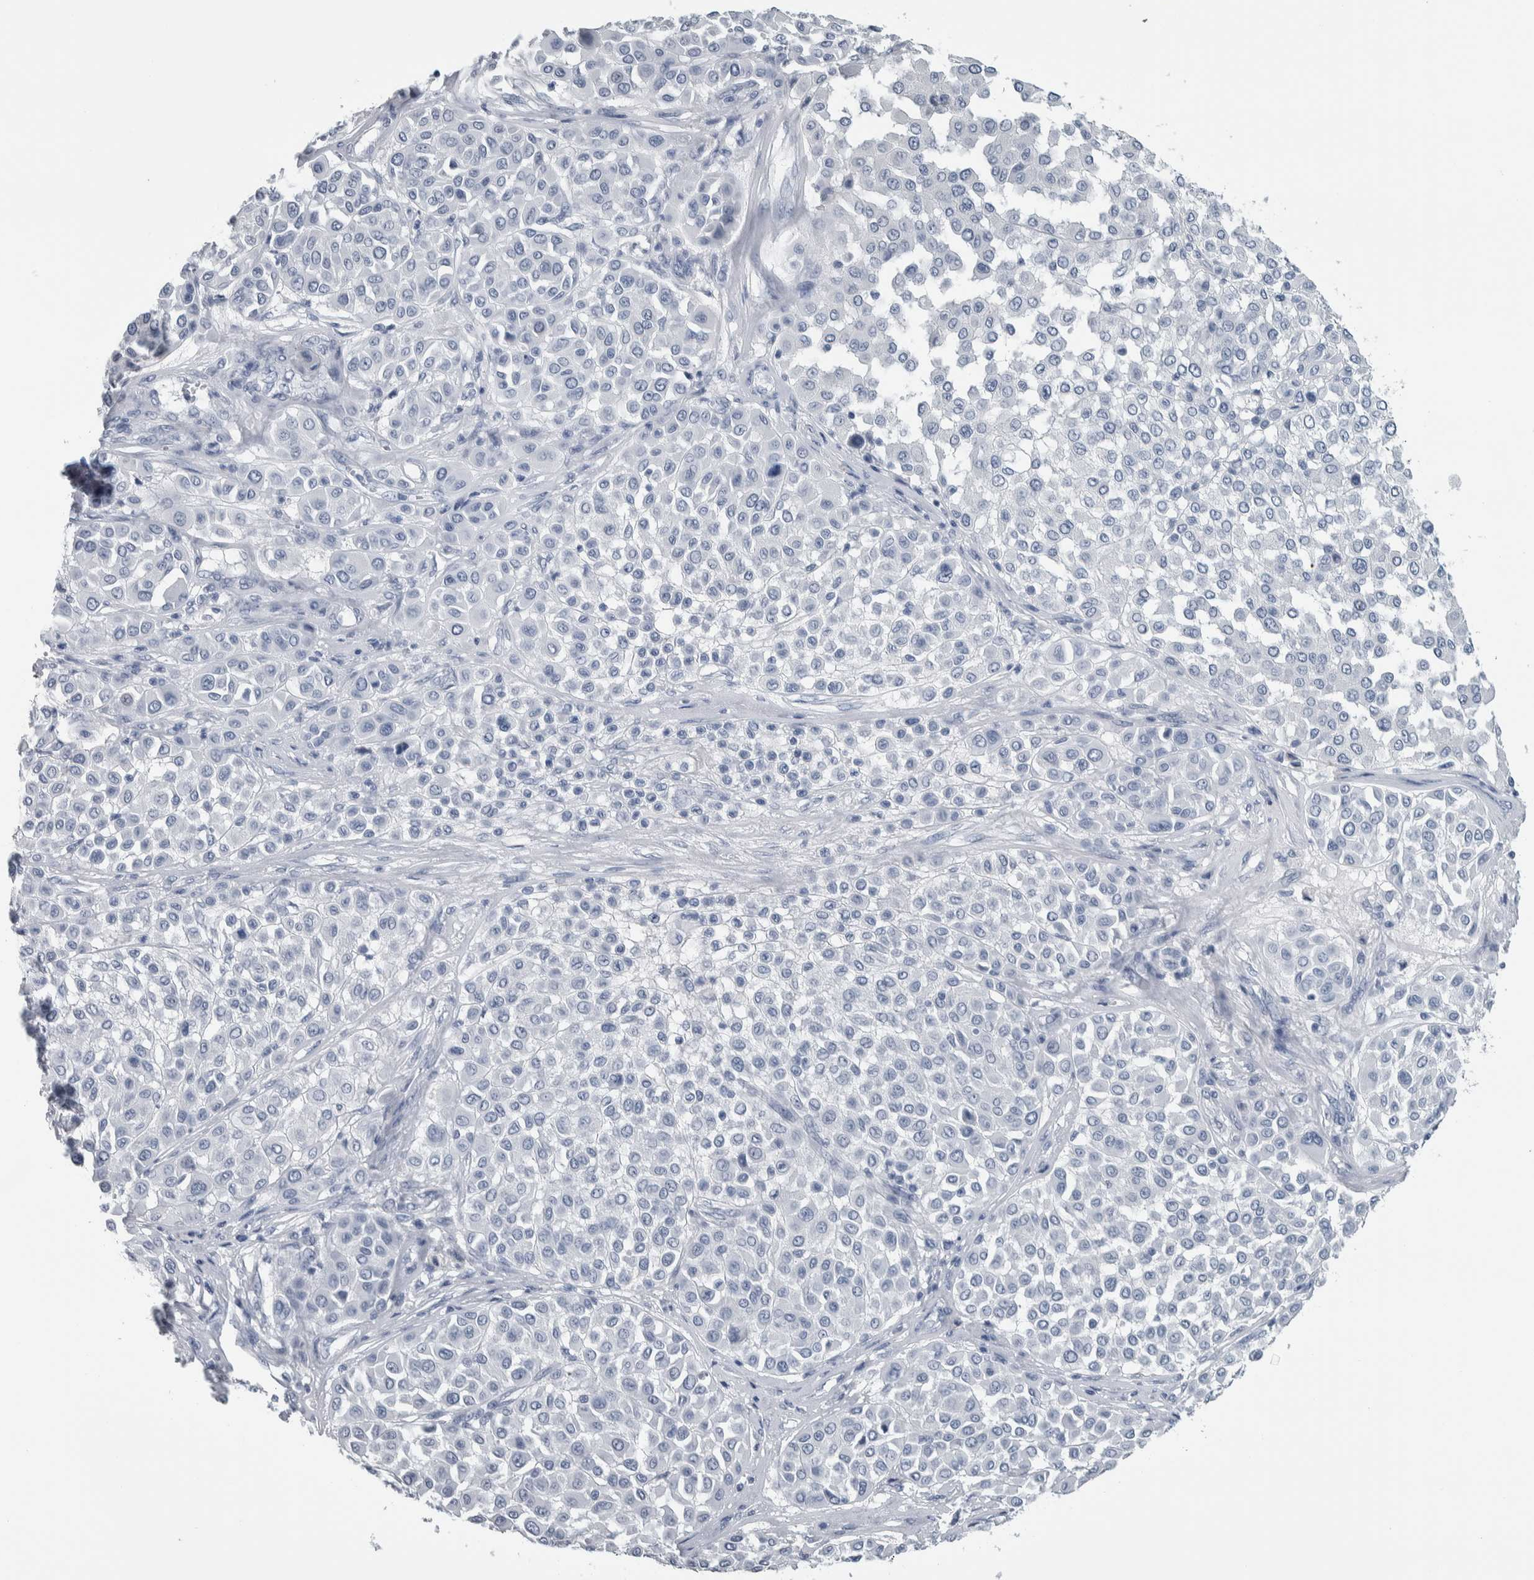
{"staining": {"intensity": "negative", "quantity": "none", "location": "none"}, "tissue": "melanoma", "cell_type": "Tumor cells", "image_type": "cancer", "snomed": [{"axis": "morphology", "description": "Malignant melanoma, Metastatic site"}, {"axis": "topography", "description": "Soft tissue"}], "caption": "This histopathology image is of malignant melanoma (metastatic site) stained with immunohistochemistry (IHC) to label a protein in brown with the nuclei are counter-stained blue. There is no staining in tumor cells.", "gene": "CDH17", "patient": {"sex": "male", "age": 41}}